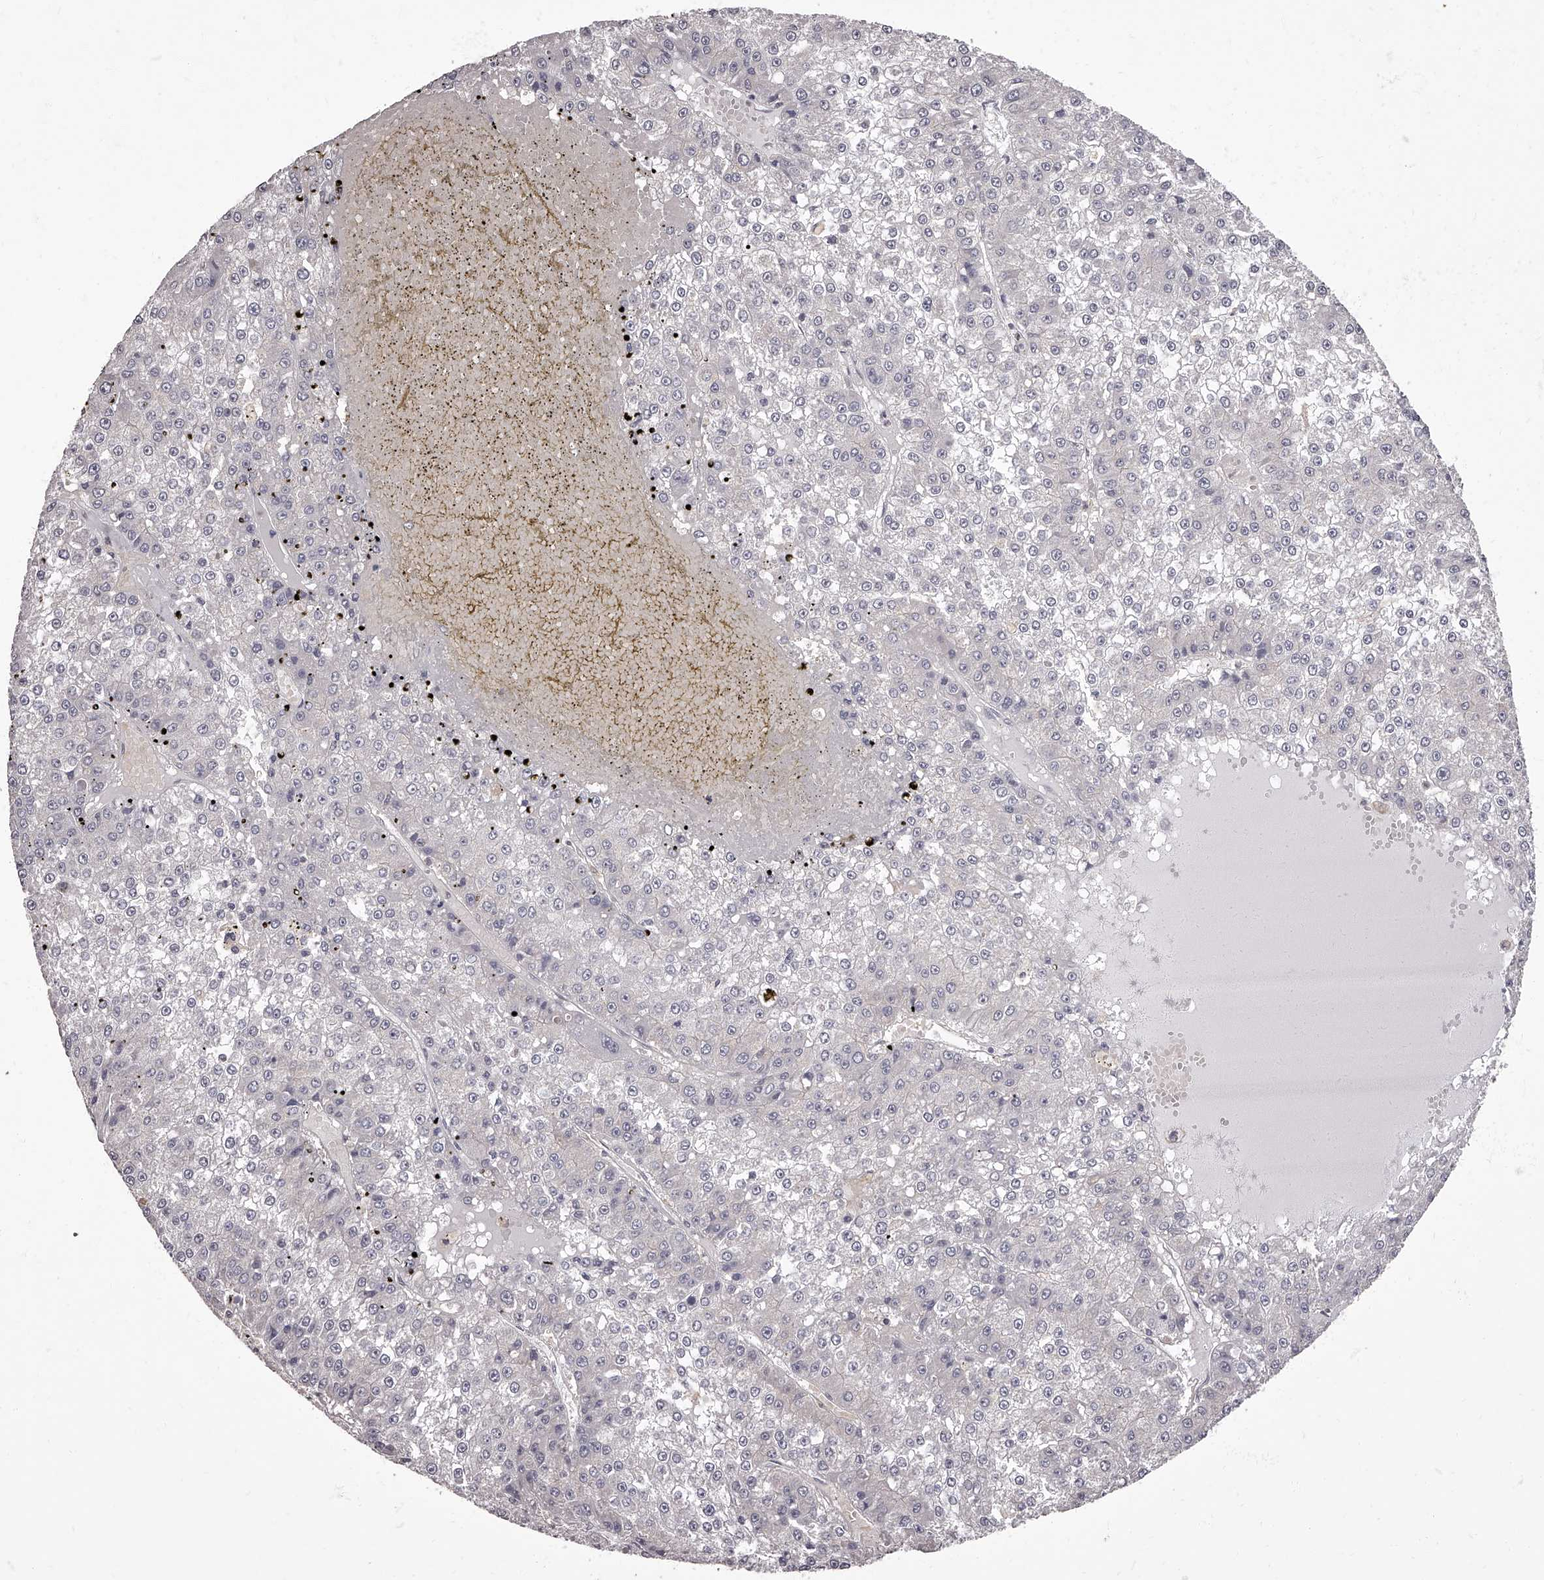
{"staining": {"intensity": "negative", "quantity": "none", "location": "none"}, "tissue": "liver cancer", "cell_type": "Tumor cells", "image_type": "cancer", "snomed": [{"axis": "morphology", "description": "Carcinoma, Hepatocellular, NOS"}, {"axis": "topography", "description": "Liver"}], "caption": "Immunohistochemistry image of neoplastic tissue: liver cancer (hepatocellular carcinoma) stained with DAB exhibits no significant protein expression in tumor cells. (DAB (3,3'-diaminobenzidine) IHC visualized using brightfield microscopy, high magnification).", "gene": "APEH", "patient": {"sex": "female", "age": 73}}